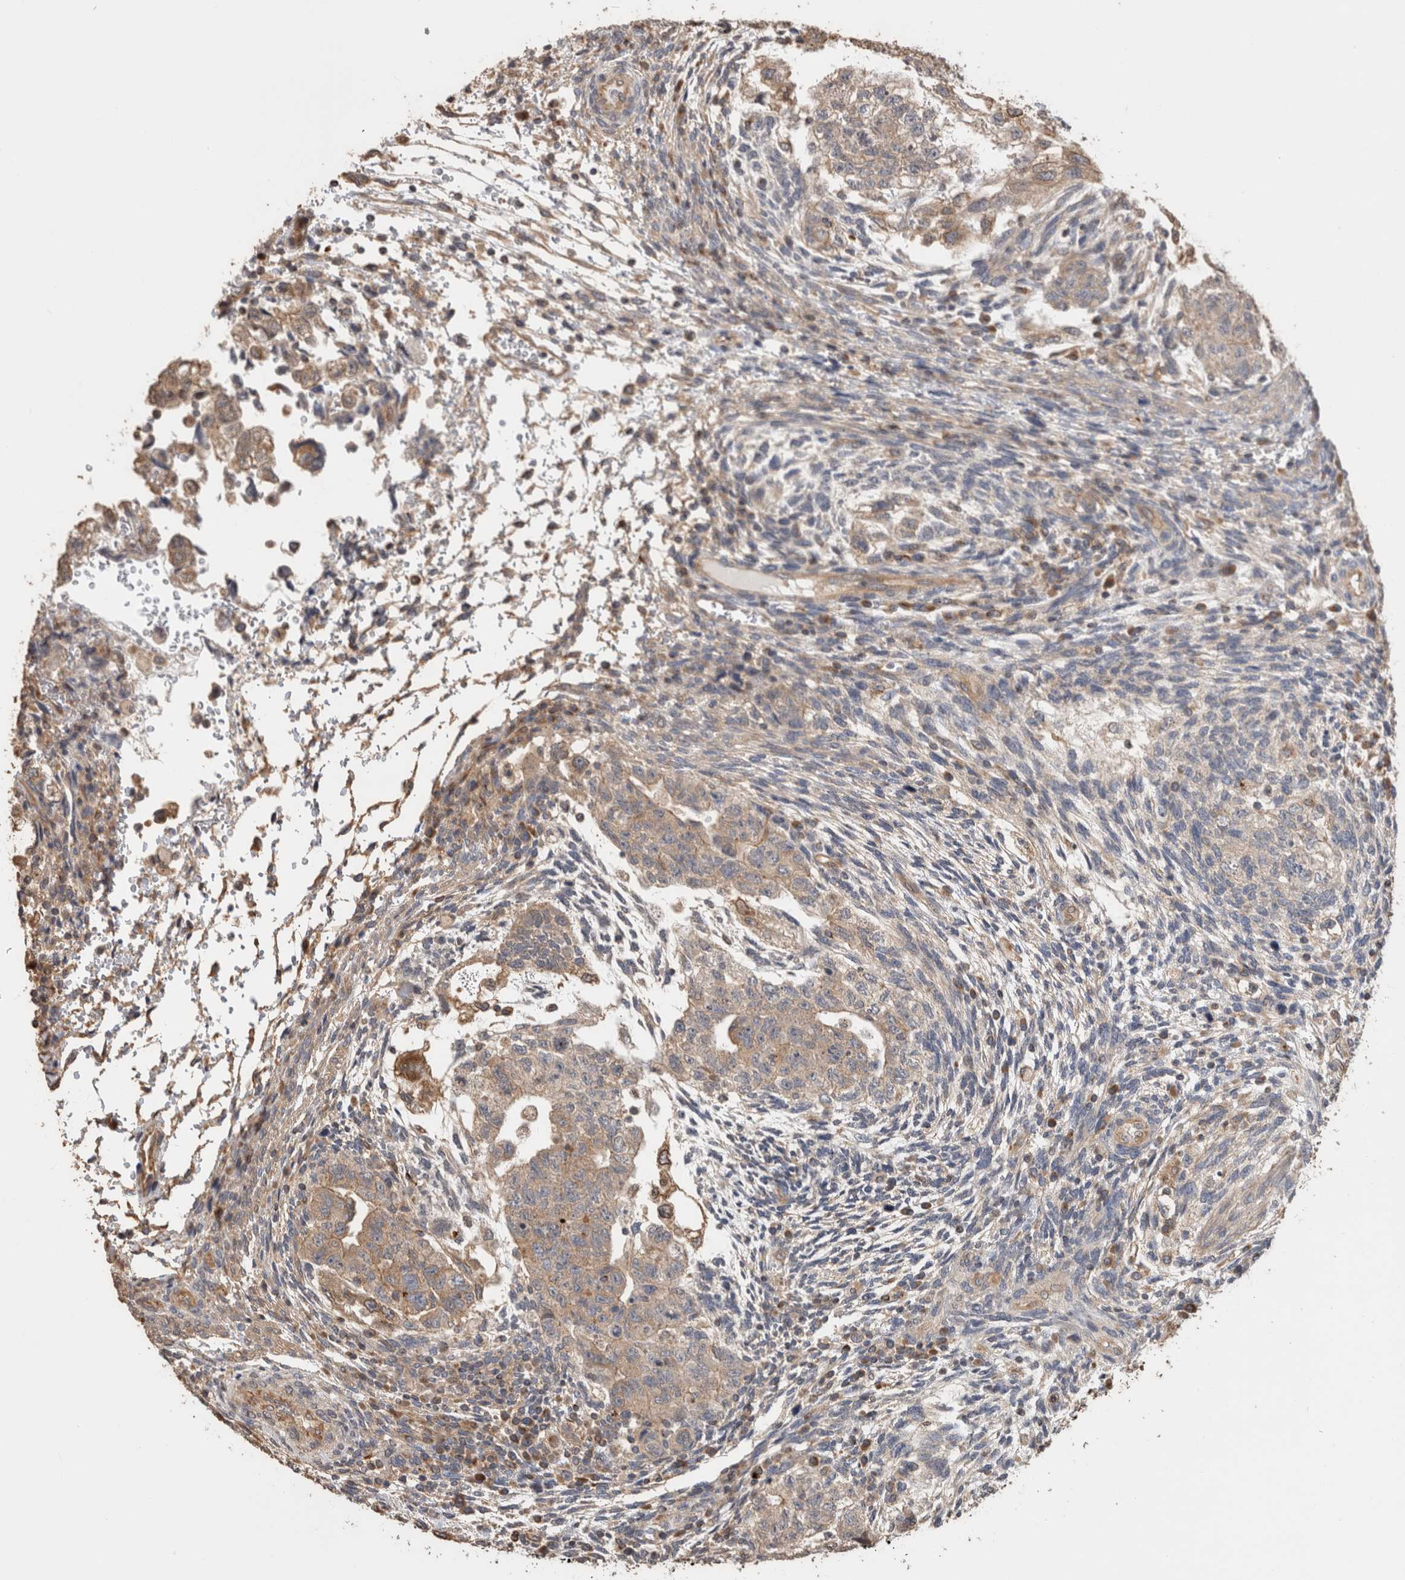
{"staining": {"intensity": "weak", "quantity": ">75%", "location": "cytoplasmic/membranous"}, "tissue": "testis cancer", "cell_type": "Tumor cells", "image_type": "cancer", "snomed": [{"axis": "morphology", "description": "Normal tissue, NOS"}, {"axis": "morphology", "description": "Carcinoma, Embryonal, NOS"}, {"axis": "topography", "description": "Testis"}], "caption": "Tumor cells show low levels of weak cytoplasmic/membranous expression in about >75% of cells in testis cancer (embryonal carcinoma).", "gene": "CLIP1", "patient": {"sex": "male", "age": 36}}